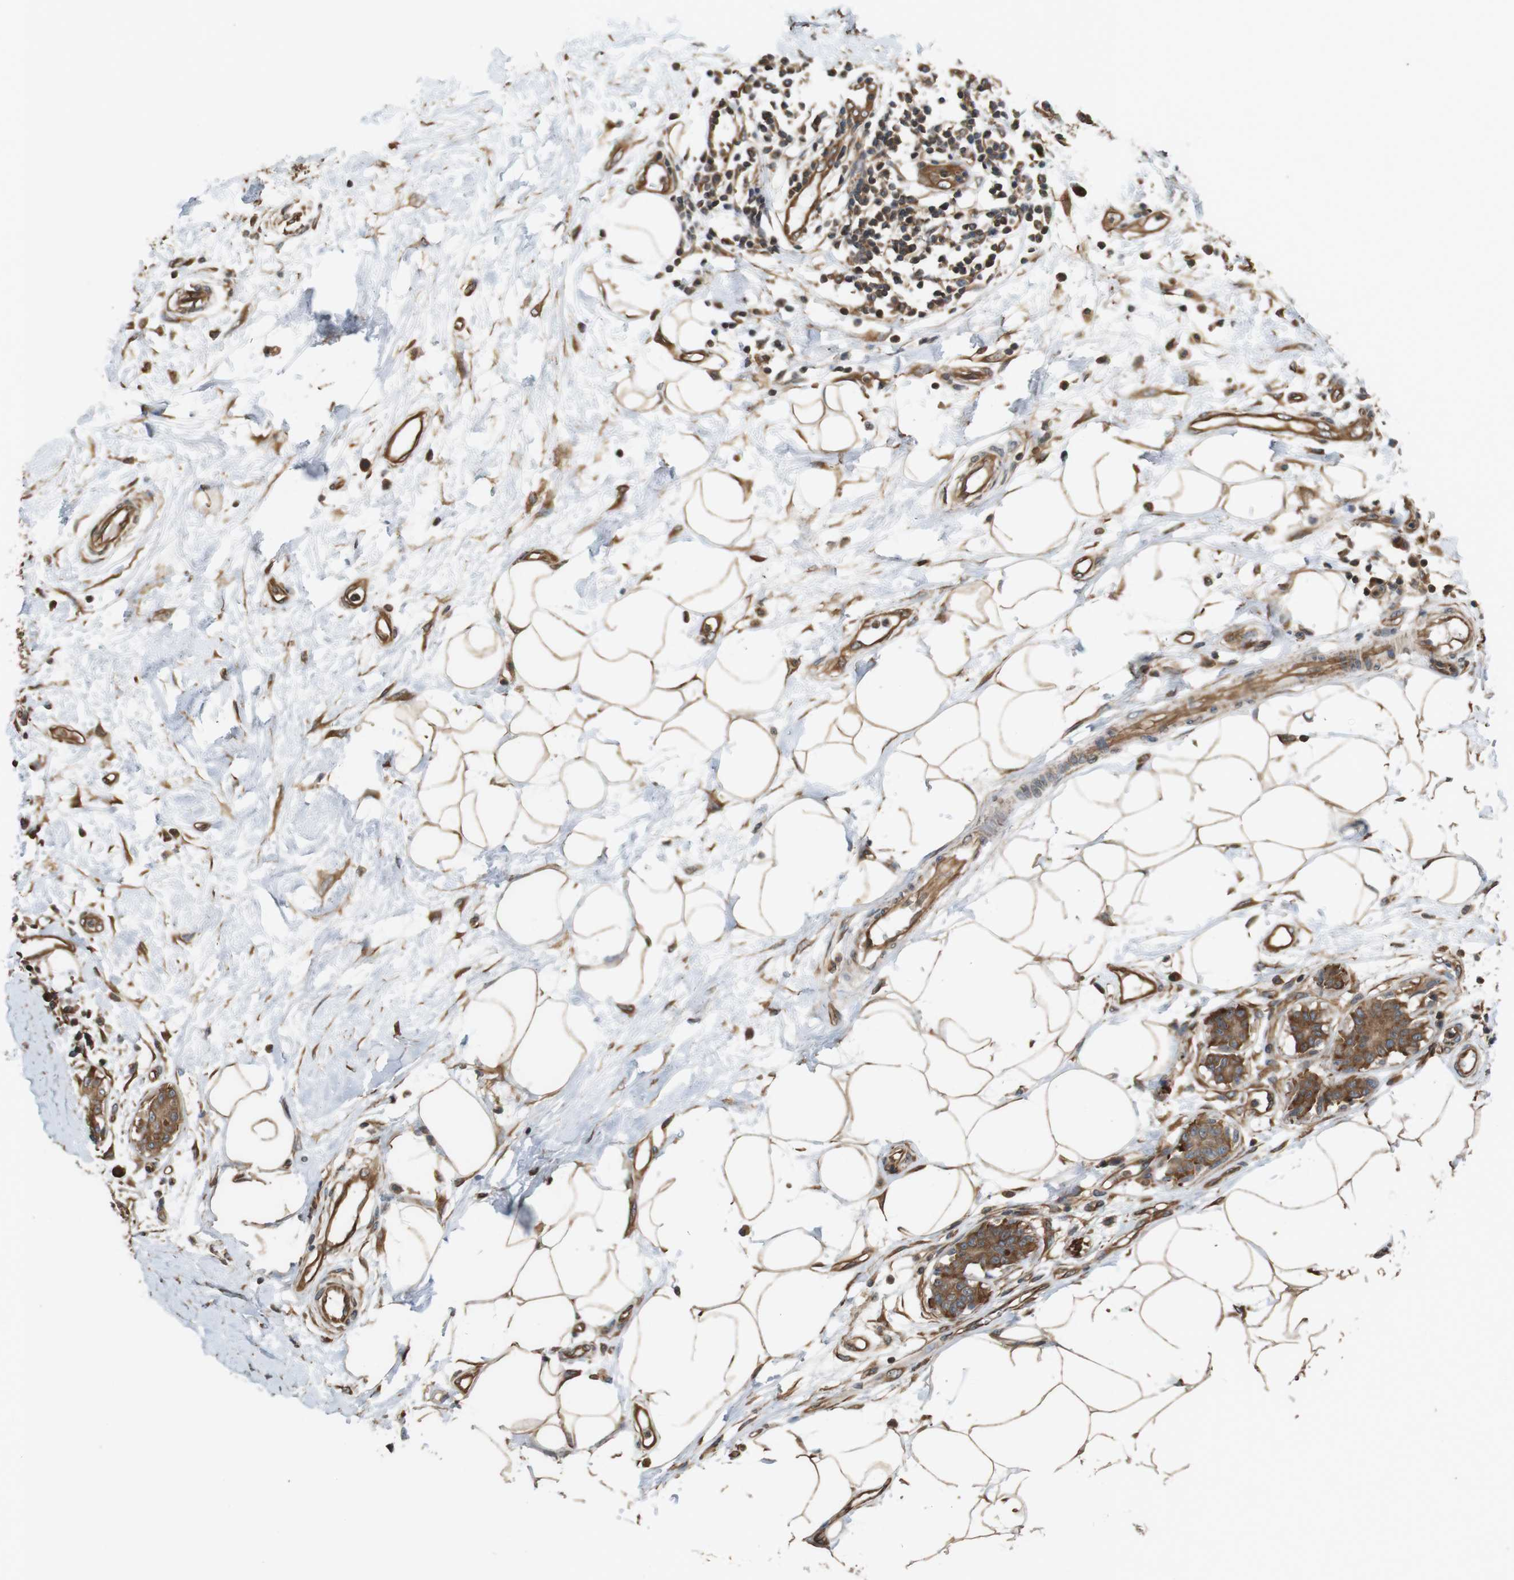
{"staining": {"intensity": "moderate", "quantity": ">75%", "location": "cytoplasmic/membranous"}, "tissue": "breast cancer", "cell_type": "Tumor cells", "image_type": "cancer", "snomed": [{"axis": "morphology", "description": "Duct carcinoma"}, {"axis": "topography", "description": "Breast"}], "caption": "There is medium levels of moderate cytoplasmic/membranous staining in tumor cells of breast cancer, as demonstrated by immunohistochemical staining (brown color).", "gene": "PA2G4", "patient": {"sex": "female", "age": 40}}